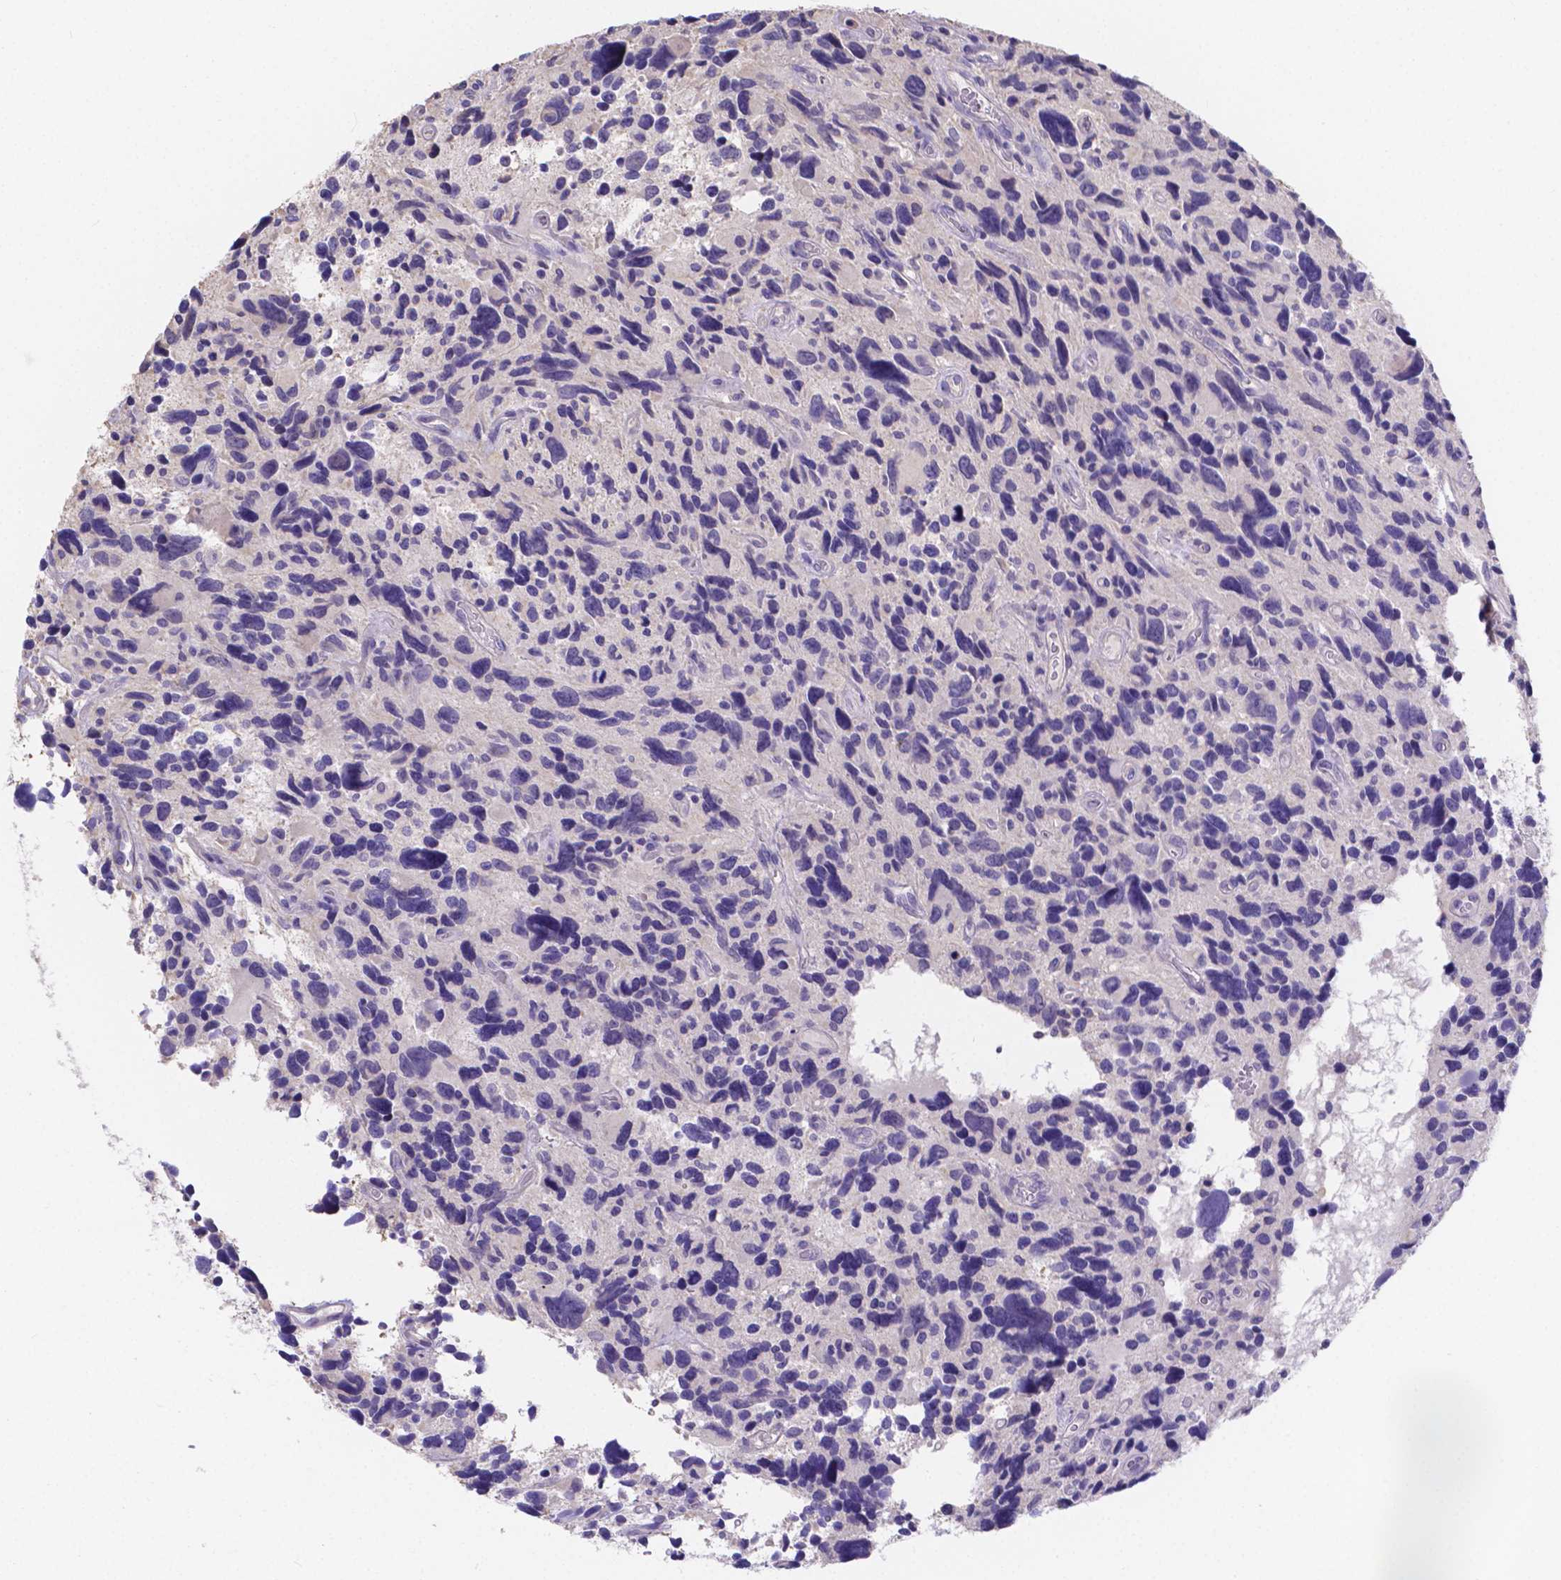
{"staining": {"intensity": "negative", "quantity": "none", "location": "none"}, "tissue": "glioma", "cell_type": "Tumor cells", "image_type": "cancer", "snomed": [{"axis": "morphology", "description": "Glioma, malignant, High grade"}, {"axis": "topography", "description": "Brain"}], "caption": "Human malignant glioma (high-grade) stained for a protein using immunohistochemistry shows no expression in tumor cells.", "gene": "ATP6V1D", "patient": {"sex": "male", "age": 46}}